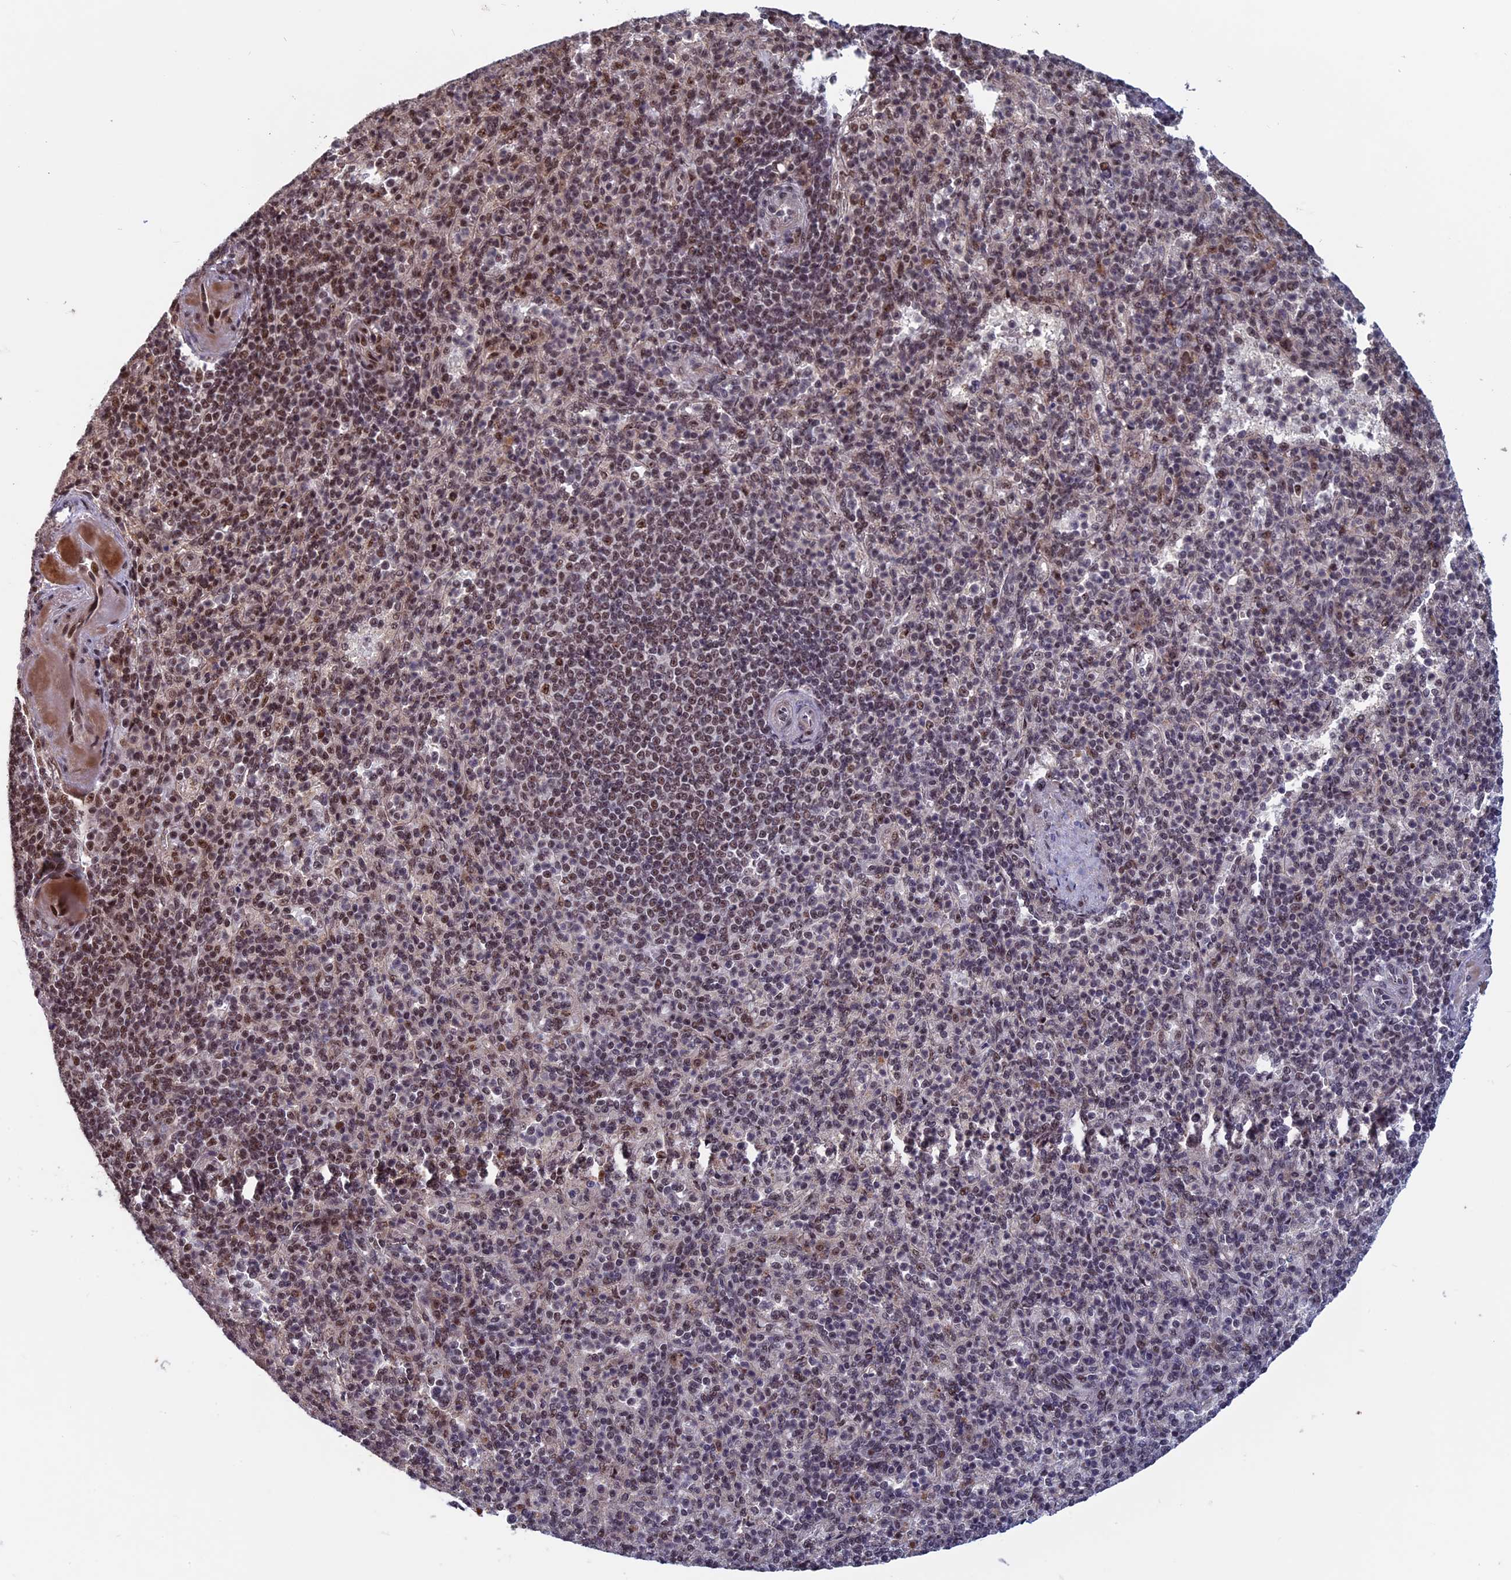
{"staining": {"intensity": "moderate", "quantity": "25%-75%", "location": "nuclear"}, "tissue": "spleen", "cell_type": "Cells in red pulp", "image_type": "normal", "snomed": [{"axis": "morphology", "description": "Normal tissue, NOS"}, {"axis": "topography", "description": "Spleen"}], "caption": "Immunohistochemistry (IHC) of benign human spleen shows medium levels of moderate nuclear staining in about 25%-75% of cells in red pulp.", "gene": "CACTIN", "patient": {"sex": "female", "age": 74}}